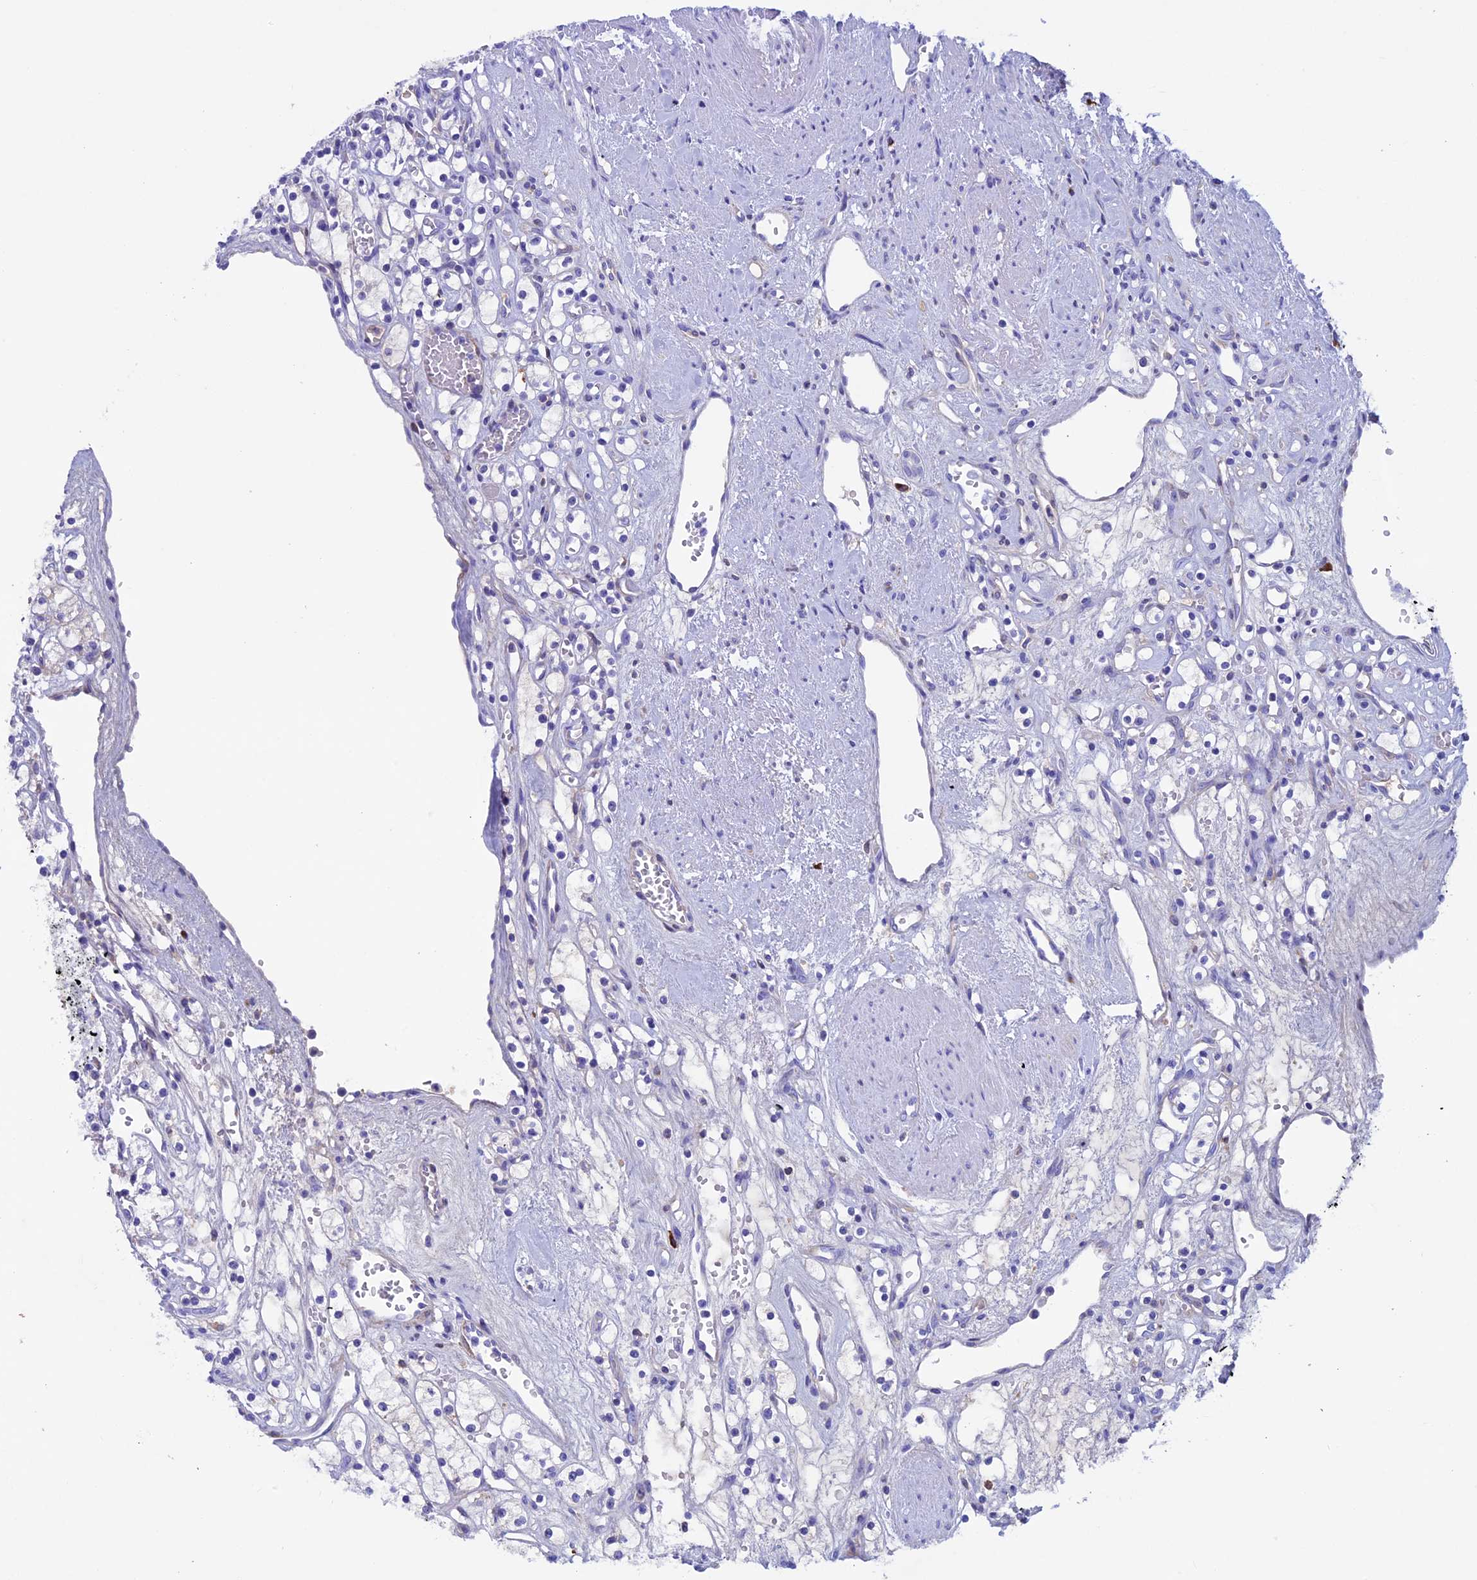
{"staining": {"intensity": "negative", "quantity": "none", "location": "none"}, "tissue": "renal cancer", "cell_type": "Tumor cells", "image_type": "cancer", "snomed": [{"axis": "morphology", "description": "Adenocarcinoma, NOS"}, {"axis": "topography", "description": "Kidney"}], "caption": "Tumor cells show no significant staining in adenocarcinoma (renal). (Stains: DAB (3,3'-diaminobenzidine) IHC with hematoxylin counter stain, Microscopy: brightfield microscopy at high magnification).", "gene": "IGSF6", "patient": {"sex": "female", "age": 59}}